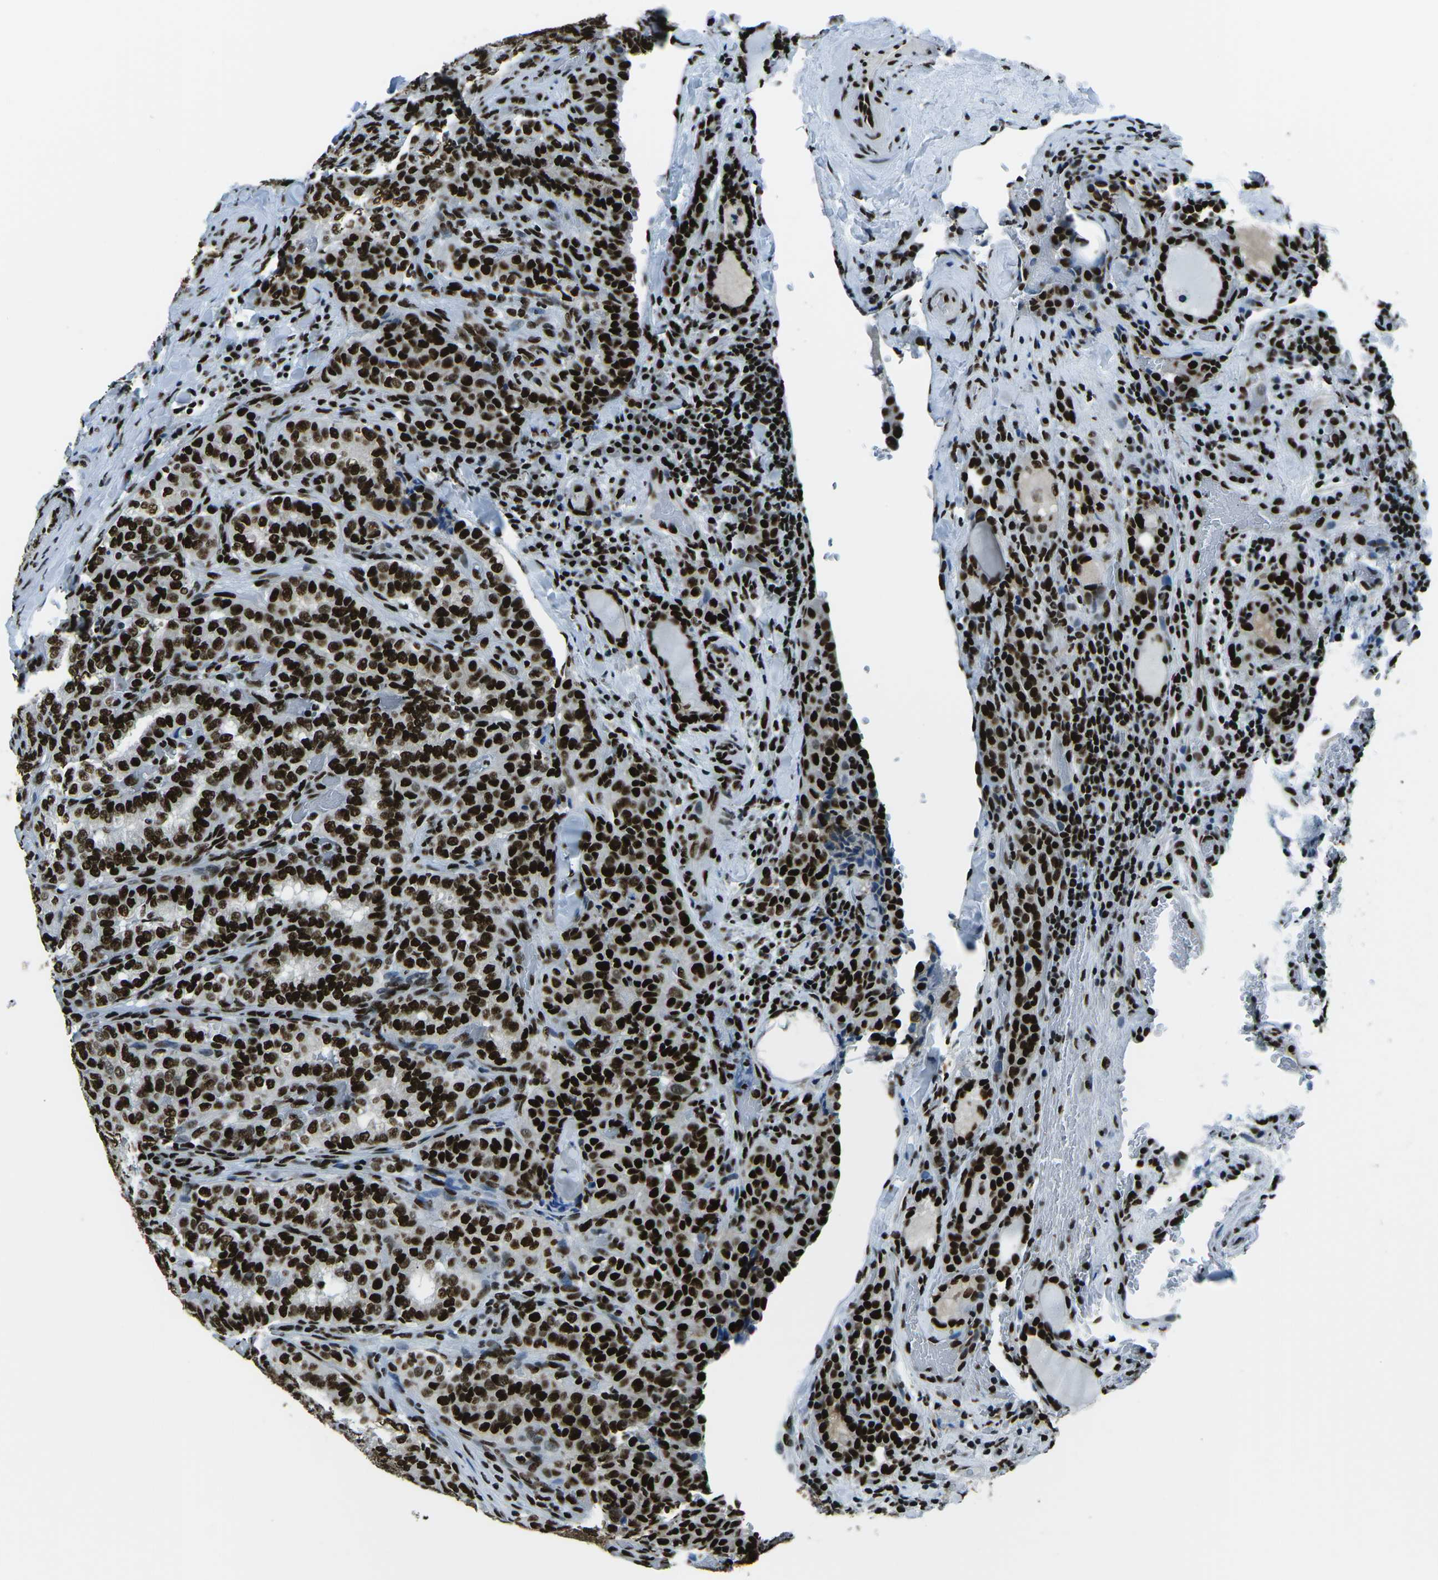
{"staining": {"intensity": "strong", "quantity": ">75%", "location": "nuclear"}, "tissue": "thyroid cancer", "cell_type": "Tumor cells", "image_type": "cancer", "snomed": [{"axis": "morphology", "description": "Normal tissue, NOS"}, {"axis": "morphology", "description": "Papillary adenocarcinoma, NOS"}, {"axis": "topography", "description": "Thyroid gland"}], "caption": "A micrograph showing strong nuclear positivity in approximately >75% of tumor cells in thyroid papillary adenocarcinoma, as visualized by brown immunohistochemical staining.", "gene": "HNRNPL", "patient": {"sex": "female", "age": 30}}